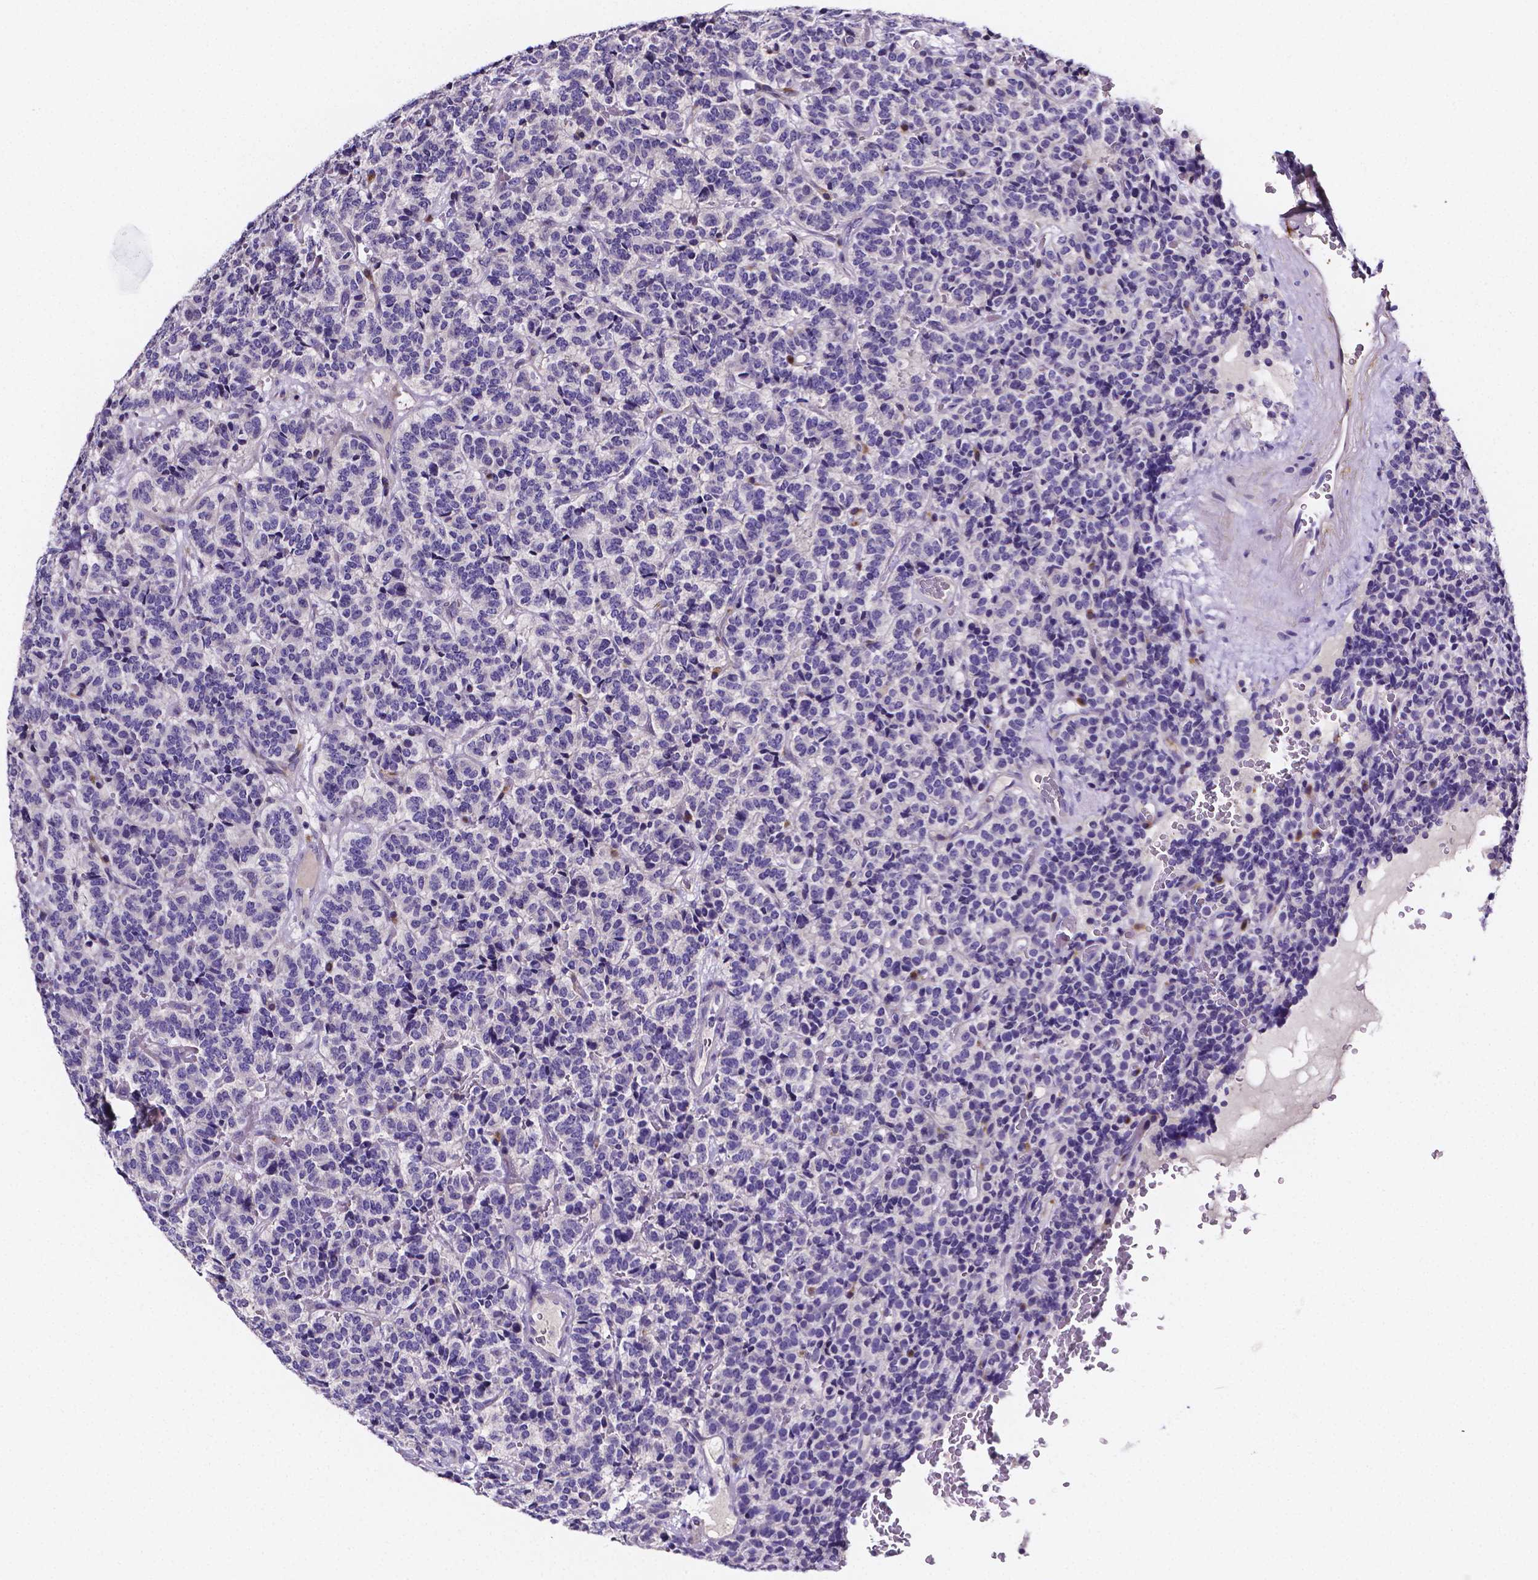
{"staining": {"intensity": "negative", "quantity": "none", "location": "none"}, "tissue": "carcinoid", "cell_type": "Tumor cells", "image_type": "cancer", "snomed": [{"axis": "morphology", "description": "Carcinoid, malignant, NOS"}, {"axis": "topography", "description": "Pancreas"}], "caption": "Image shows no protein staining in tumor cells of carcinoid (malignant) tissue. The staining is performed using DAB (3,3'-diaminobenzidine) brown chromogen with nuclei counter-stained in using hematoxylin.", "gene": "NRGN", "patient": {"sex": "male", "age": 36}}